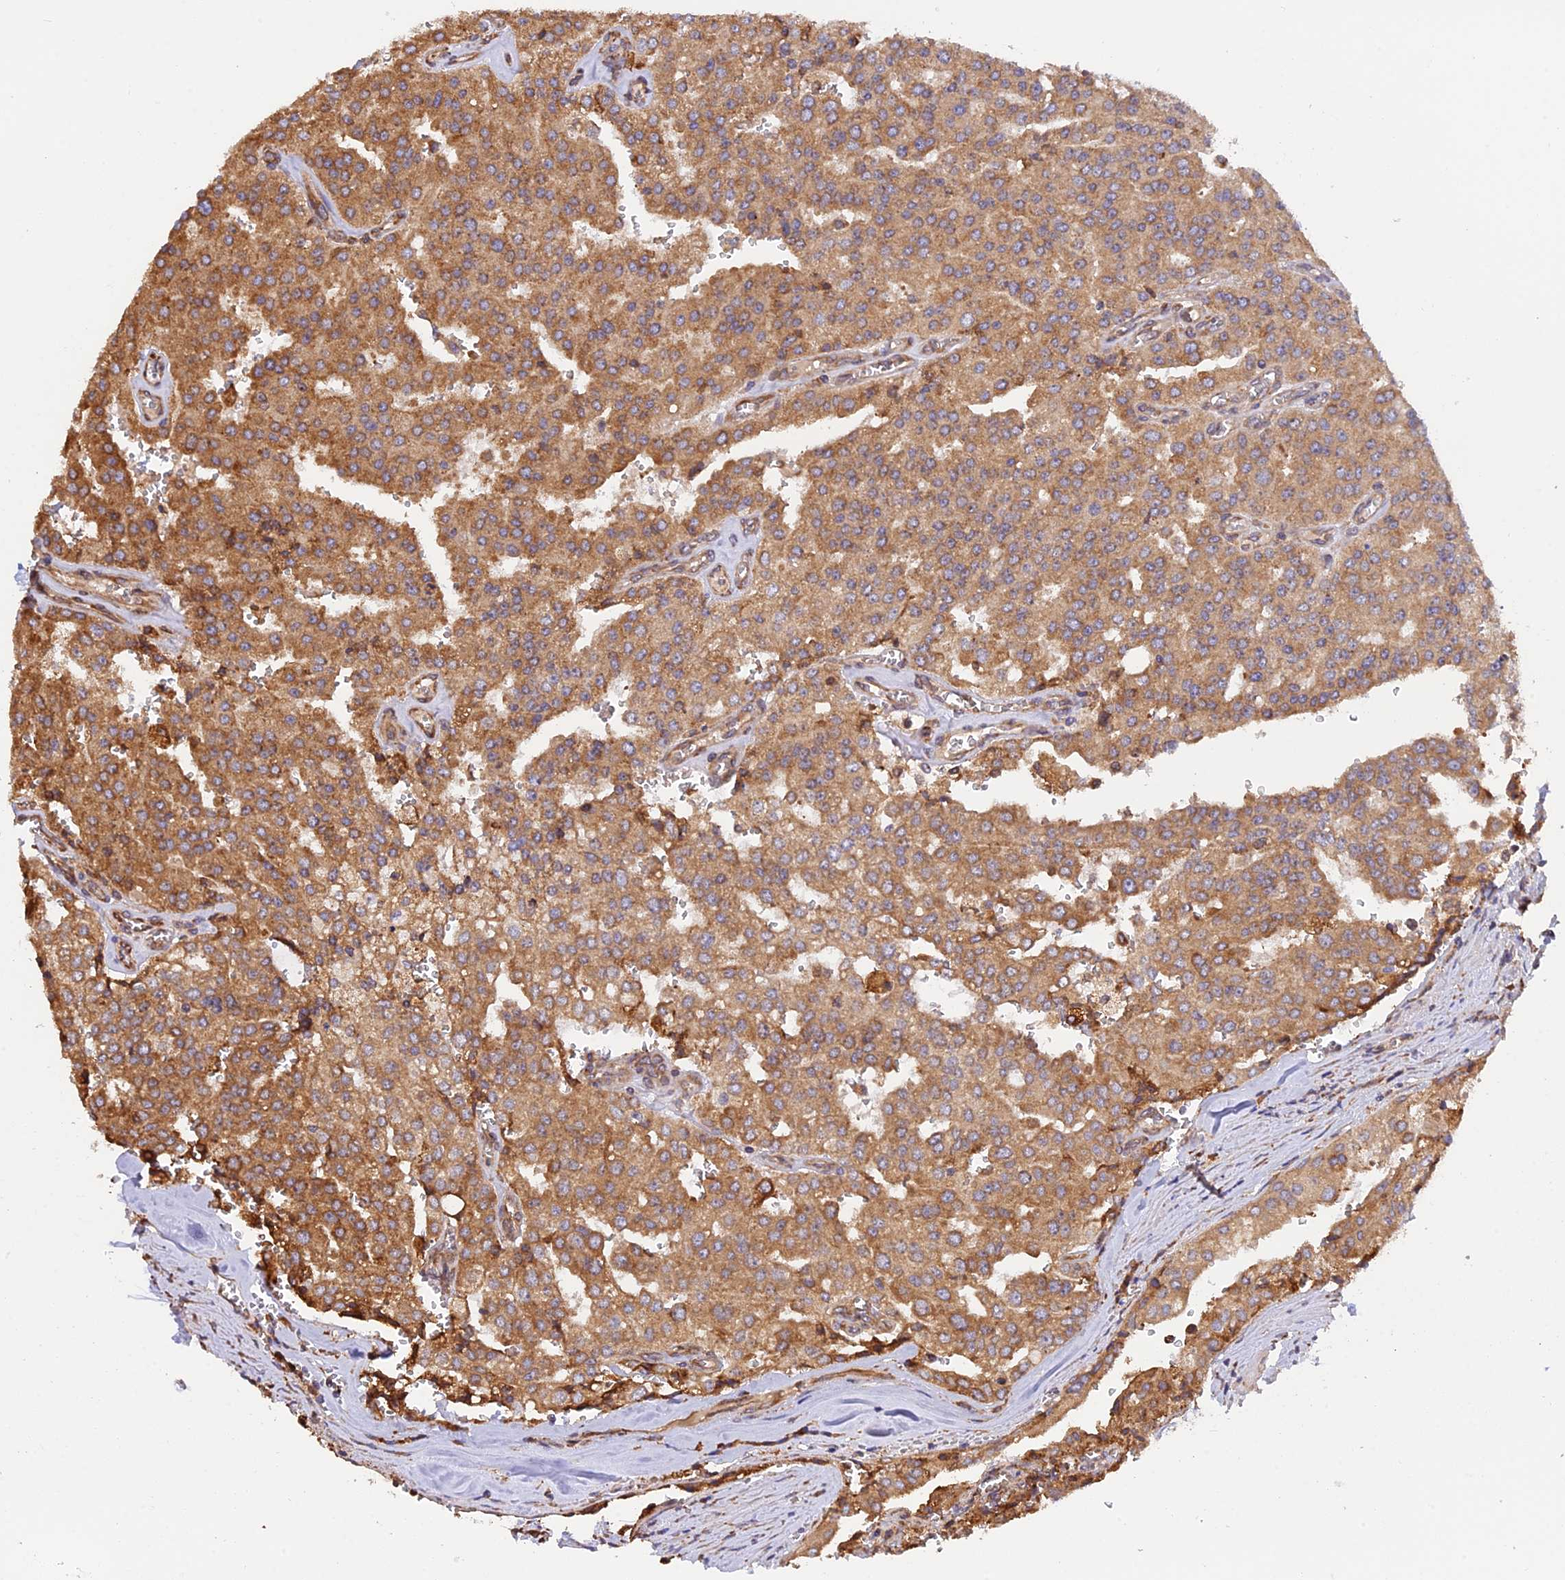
{"staining": {"intensity": "moderate", "quantity": ">75%", "location": "cytoplasmic/membranous"}, "tissue": "prostate cancer", "cell_type": "Tumor cells", "image_type": "cancer", "snomed": [{"axis": "morphology", "description": "Adenocarcinoma, High grade"}, {"axis": "topography", "description": "Prostate"}], "caption": "Brown immunohistochemical staining in human adenocarcinoma (high-grade) (prostate) displays moderate cytoplasmic/membranous staining in approximately >75% of tumor cells. The staining was performed using DAB, with brown indicating positive protein expression. Nuclei are stained blue with hematoxylin.", "gene": "RPL5", "patient": {"sex": "male", "age": 68}}